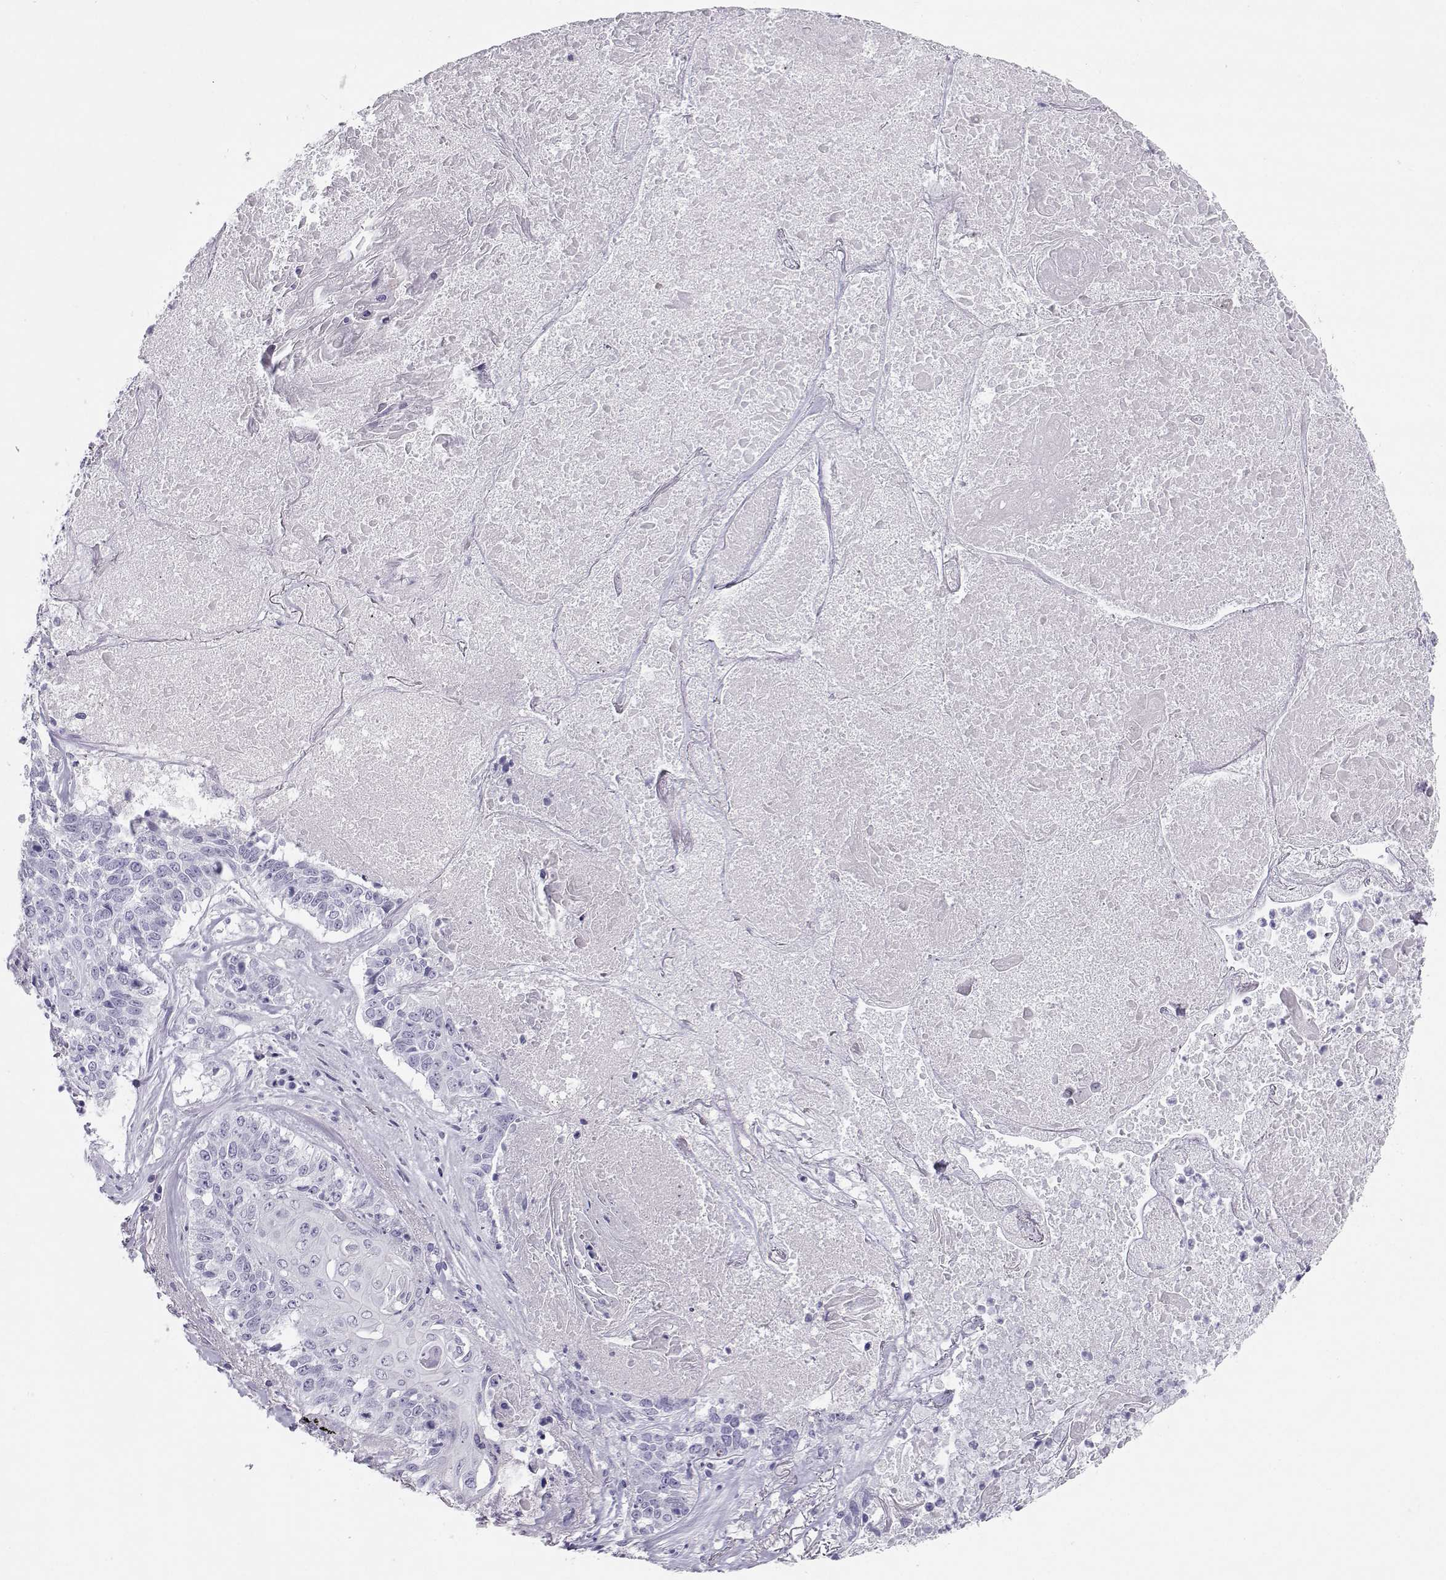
{"staining": {"intensity": "negative", "quantity": "none", "location": "none"}, "tissue": "lung cancer", "cell_type": "Tumor cells", "image_type": "cancer", "snomed": [{"axis": "morphology", "description": "Squamous cell carcinoma, NOS"}, {"axis": "topography", "description": "Lung"}], "caption": "Immunohistochemistry (IHC) image of neoplastic tissue: lung squamous cell carcinoma stained with DAB (3,3'-diaminobenzidine) shows no significant protein expression in tumor cells.", "gene": "SST", "patient": {"sex": "male", "age": 64}}